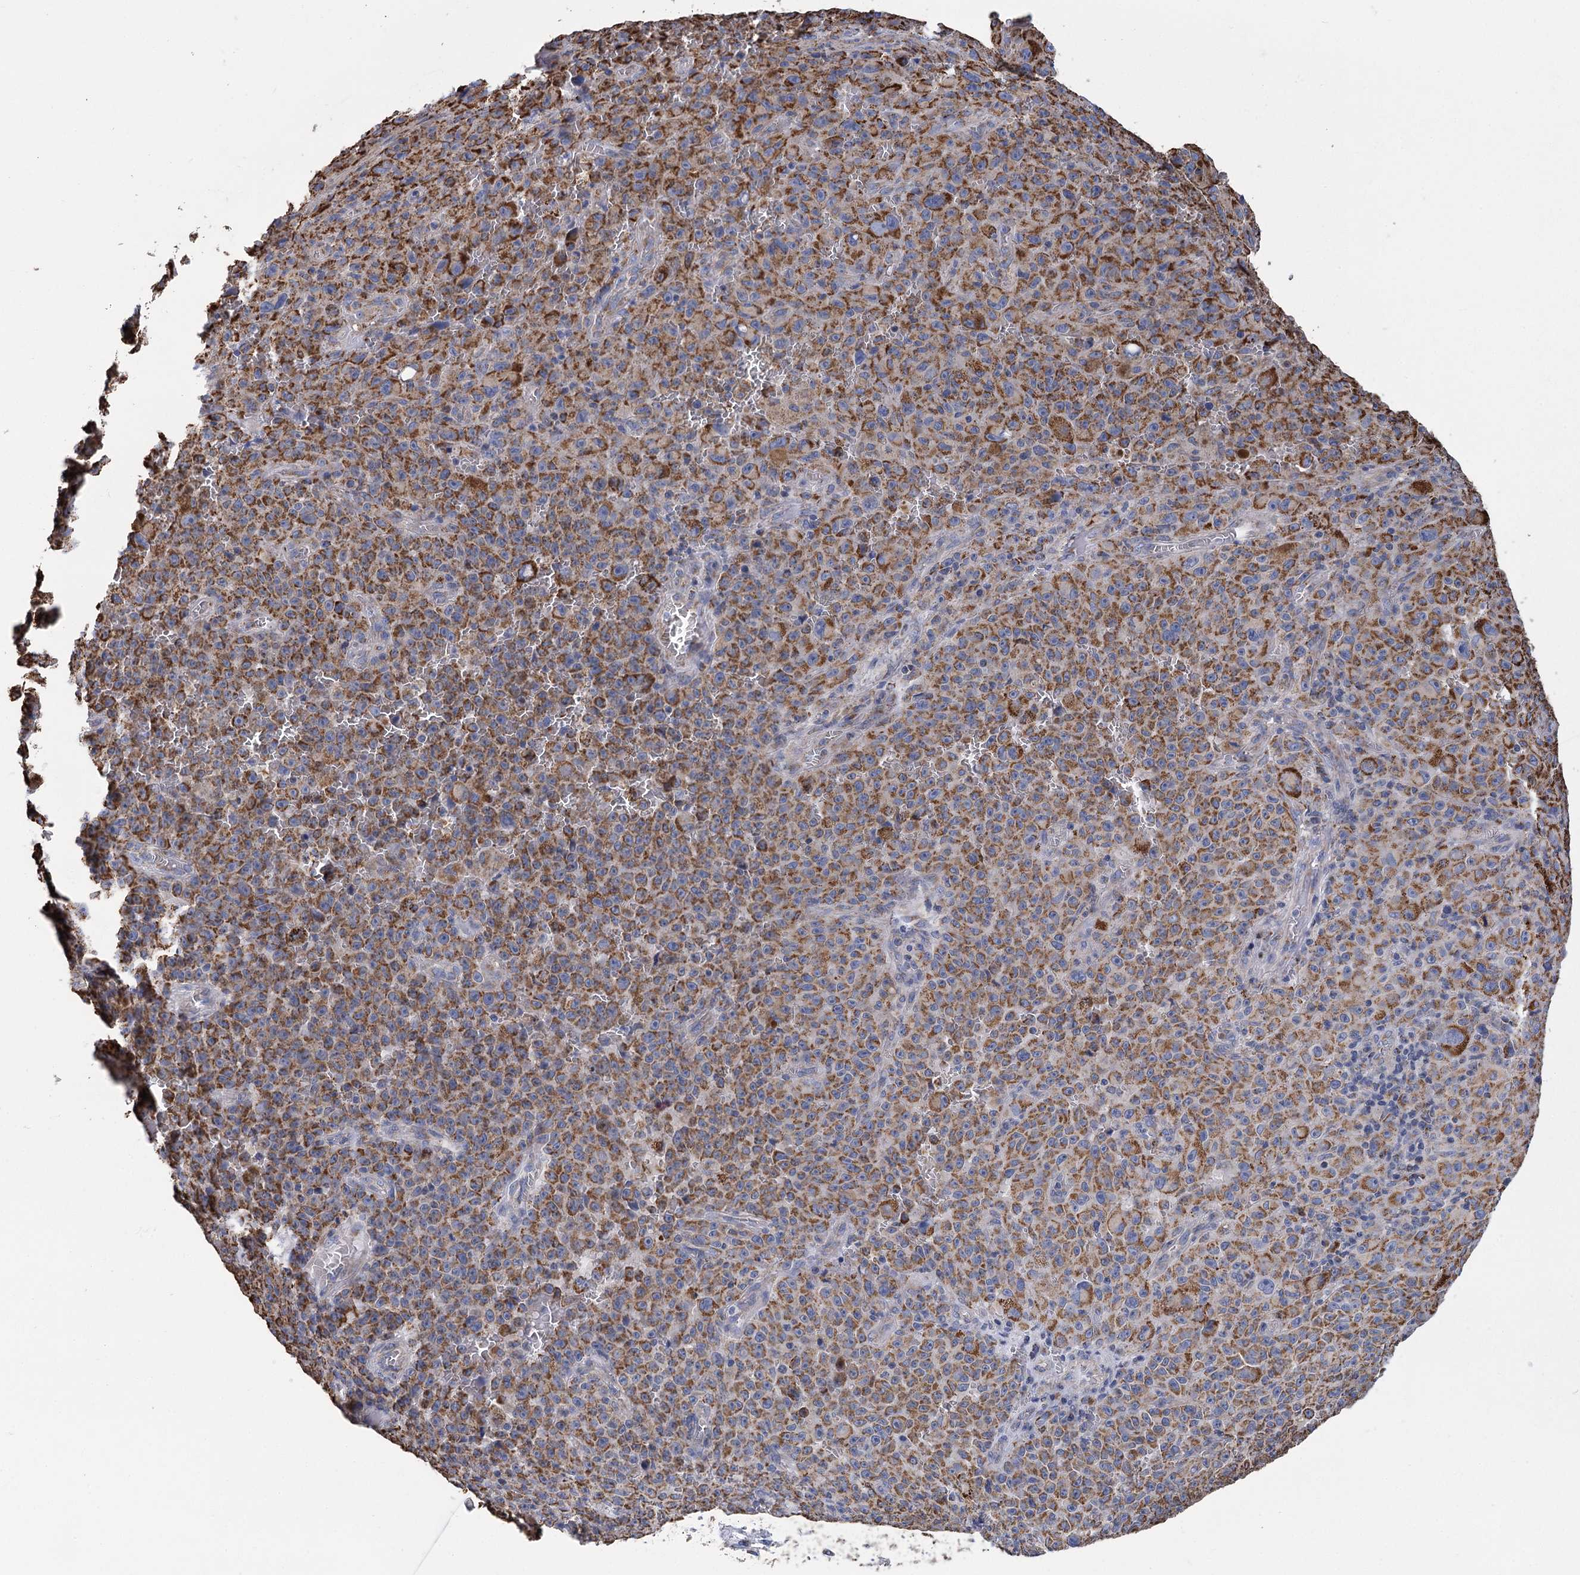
{"staining": {"intensity": "strong", "quantity": ">75%", "location": "cytoplasmic/membranous"}, "tissue": "melanoma", "cell_type": "Tumor cells", "image_type": "cancer", "snomed": [{"axis": "morphology", "description": "Malignant melanoma, NOS"}, {"axis": "topography", "description": "Skin"}], "caption": "This is a histology image of immunohistochemistry (IHC) staining of melanoma, which shows strong expression in the cytoplasmic/membranous of tumor cells.", "gene": "CCDC73", "patient": {"sex": "female", "age": 82}}